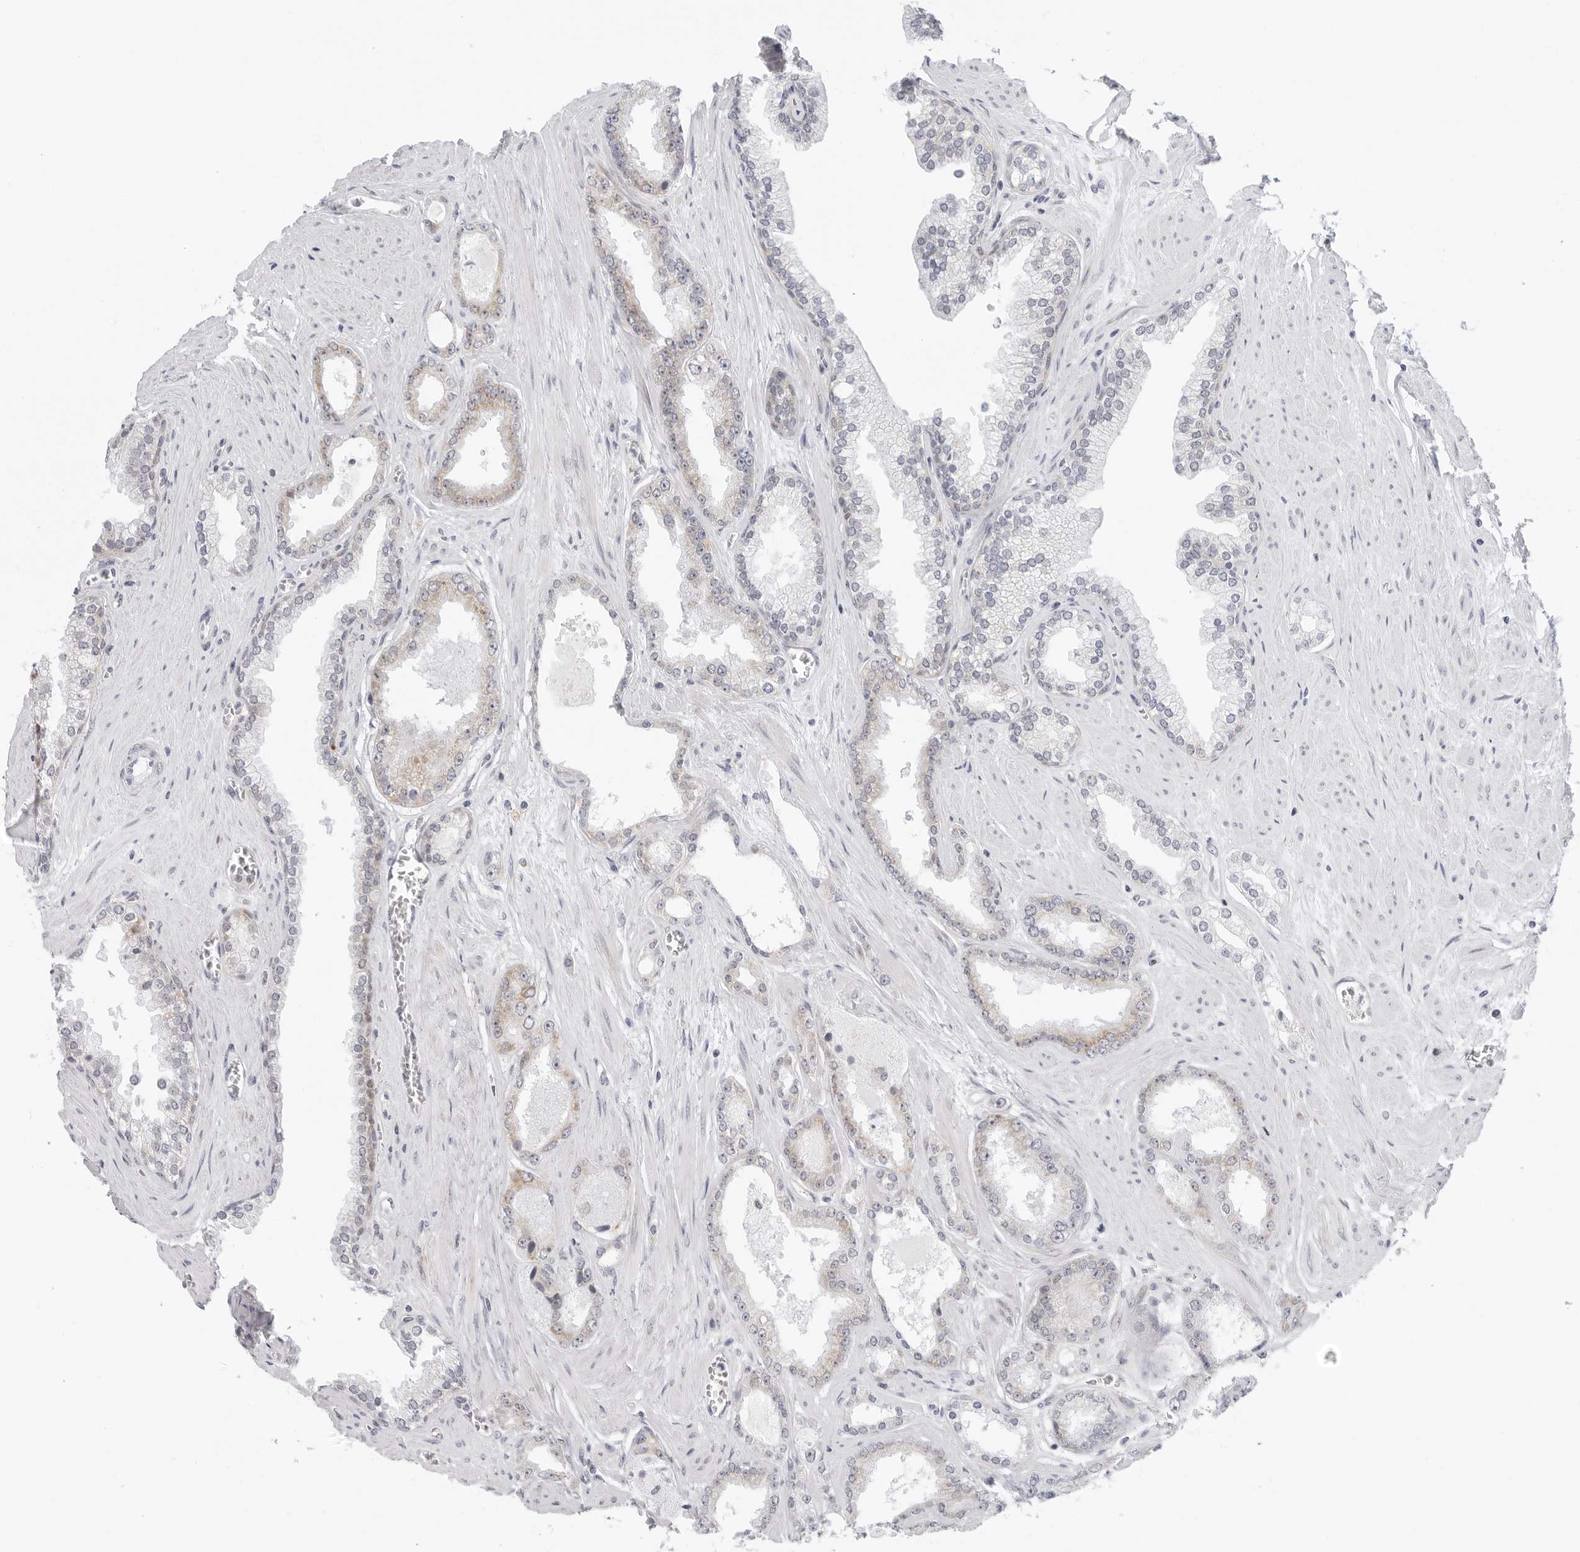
{"staining": {"intensity": "weak", "quantity": "25%-75%", "location": "cytoplasmic/membranous"}, "tissue": "prostate cancer", "cell_type": "Tumor cells", "image_type": "cancer", "snomed": [{"axis": "morphology", "description": "Adenocarcinoma, Low grade"}, {"axis": "topography", "description": "Prostate"}], "caption": "An IHC histopathology image of tumor tissue is shown. Protein staining in brown highlights weak cytoplasmic/membranous positivity in prostate low-grade adenocarcinoma within tumor cells. Immunohistochemistry (ihc) stains the protein in brown and the nuclei are stained blue.", "gene": "CIART", "patient": {"sex": "male", "age": 62}}